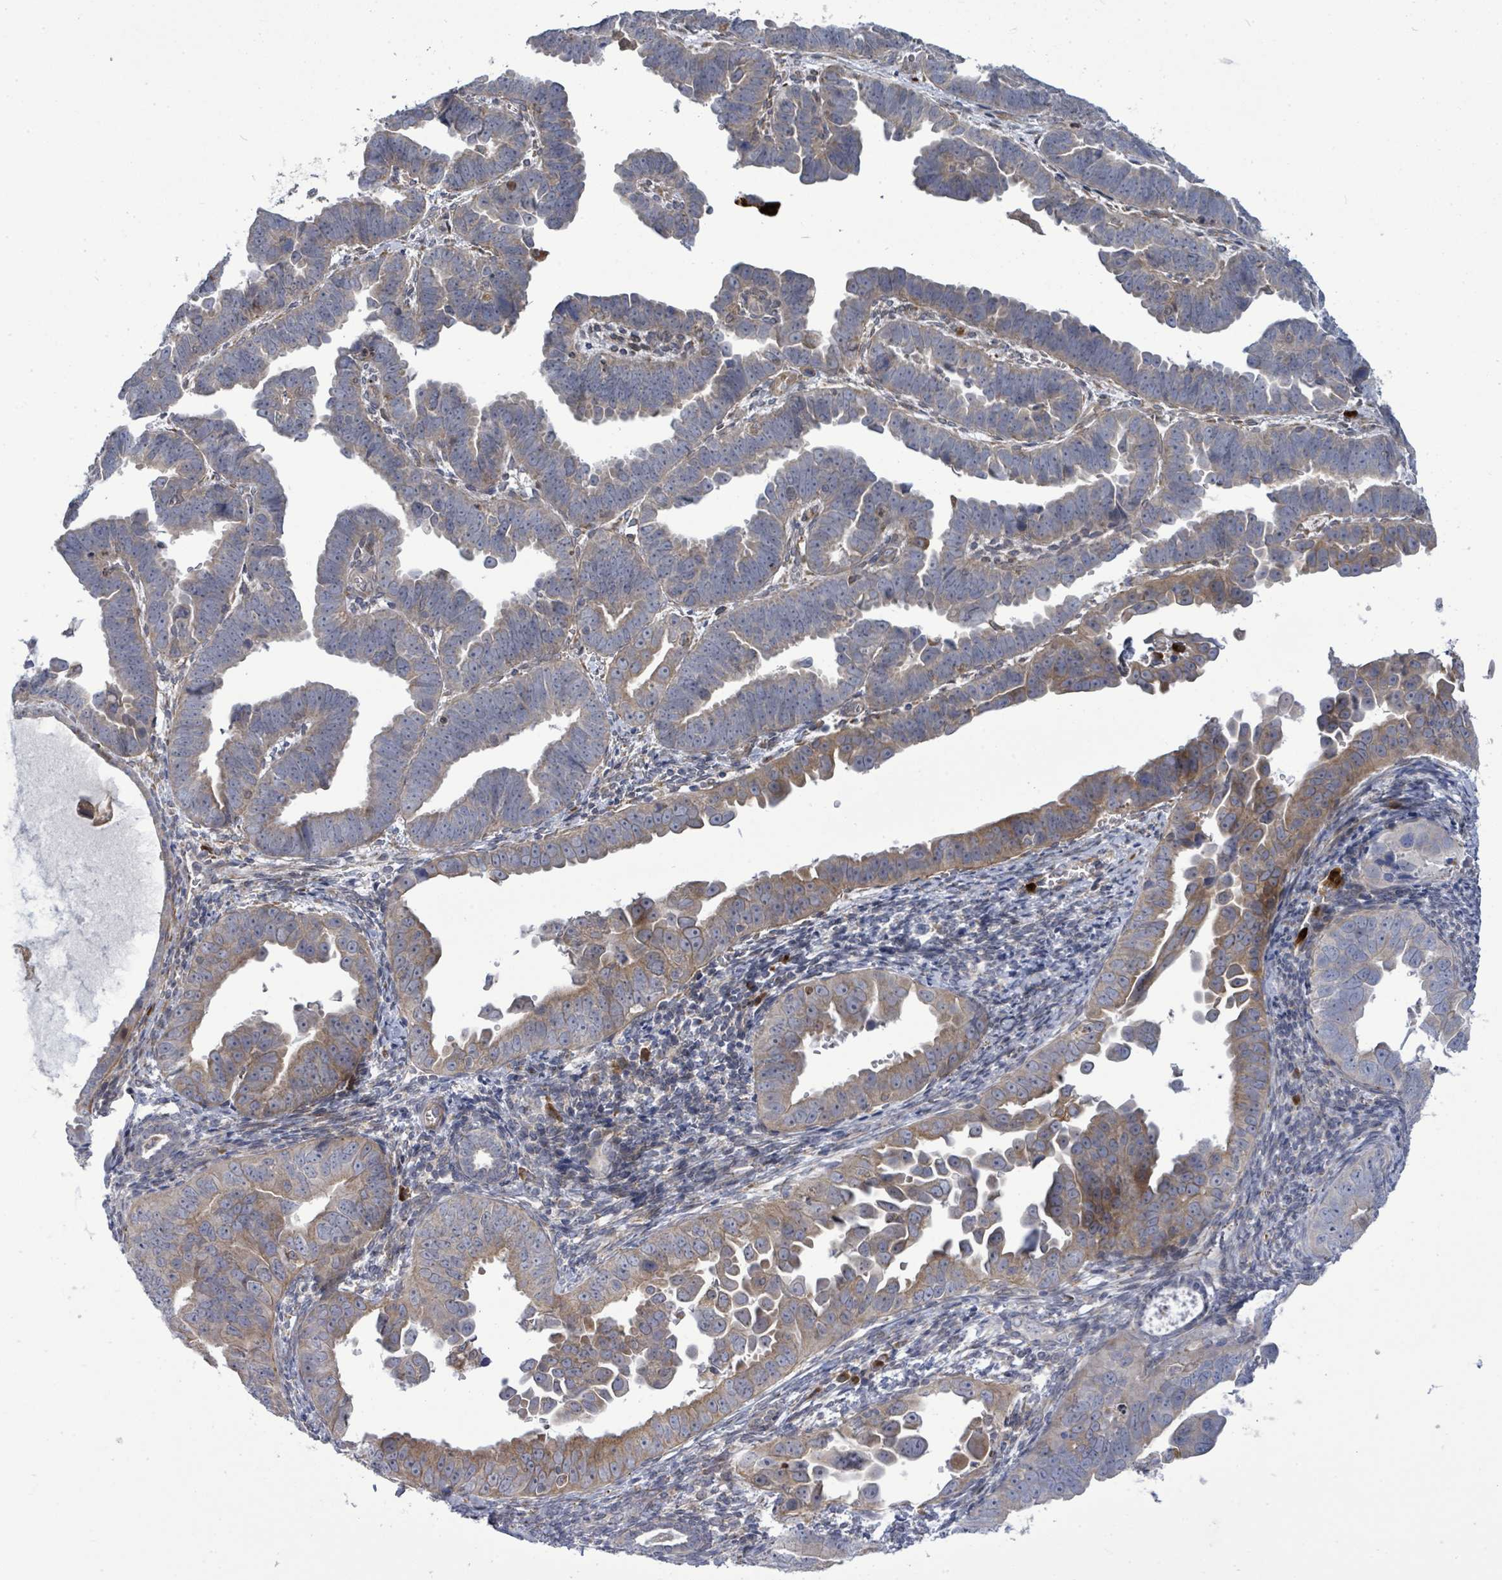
{"staining": {"intensity": "moderate", "quantity": "25%-75%", "location": "cytoplasmic/membranous"}, "tissue": "endometrial cancer", "cell_type": "Tumor cells", "image_type": "cancer", "snomed": [{"axis": "morphology", "description": "Adenocarcinoma, NOS"}, {"axis": "topography", "description": "Endometrium"}], "caption": "This micrograph demonstrates IHC staining of endometrial cancer, with medium moderate cytoplasmic/membranous positivity in approximately 25%-75% of tumor cells.", "gene": "SAR1A", "patient": {"sex": "female", "age": 75}}